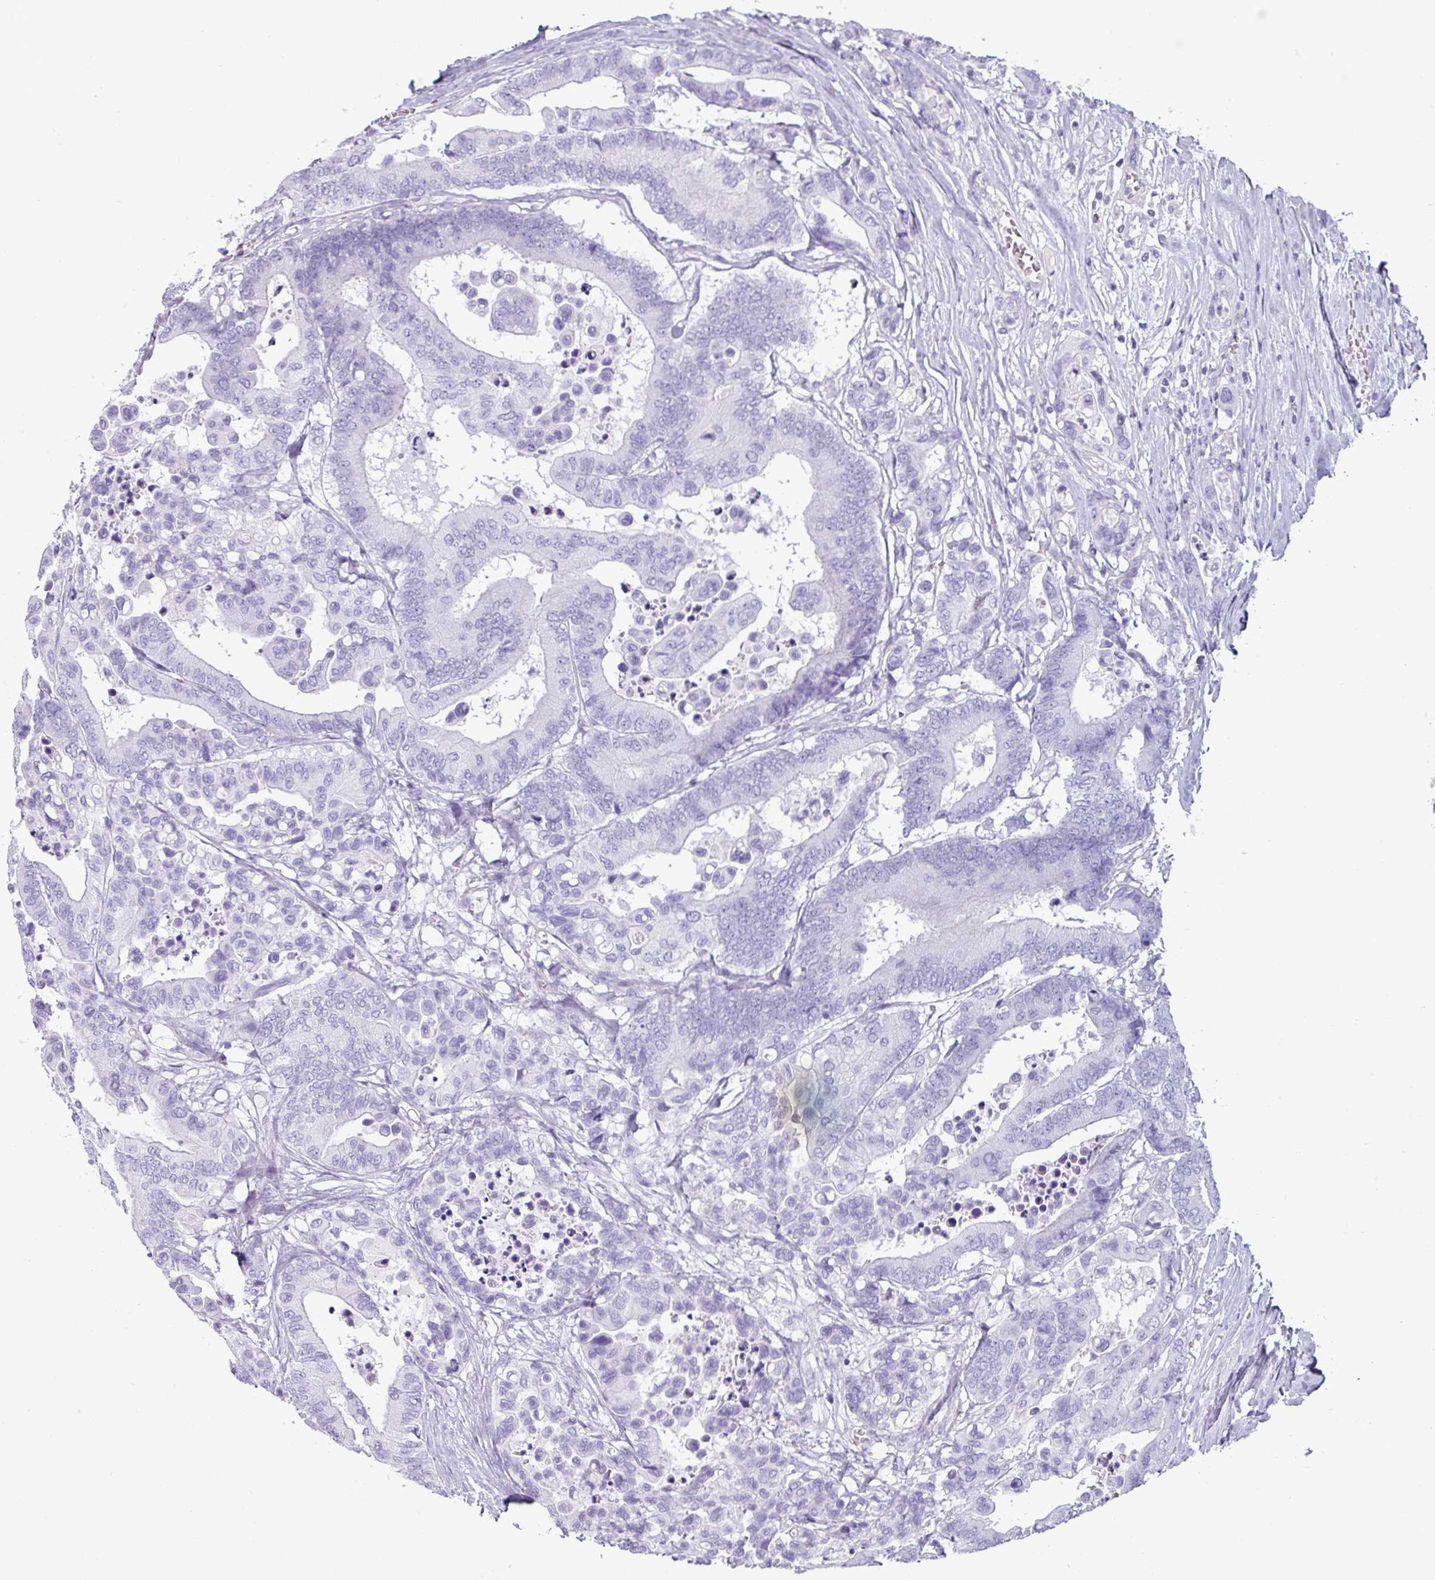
{"staining": {"intensity": "negative", "quantity": "none", "location": "none"}, "tissue": "colorectal cancer", "cell_type": "Tumor cells", "image_type": "cancer", "snomed": [{"axis": "morphology", "description": "Normal tissue, NOS"}, {"axis": "morphology", "description": "Adenocarcinoma, NOS"}, {"axis": "topography", "description": "Colon"}], "caption": "Immunohistochemistry (IHC) image of human colorectal adenocarcinoma stained for a protein (brown), which exhibits no positivity in tumor cells.", "gene": "VCX2", "patient": {"sex": "male", "age": 82}}